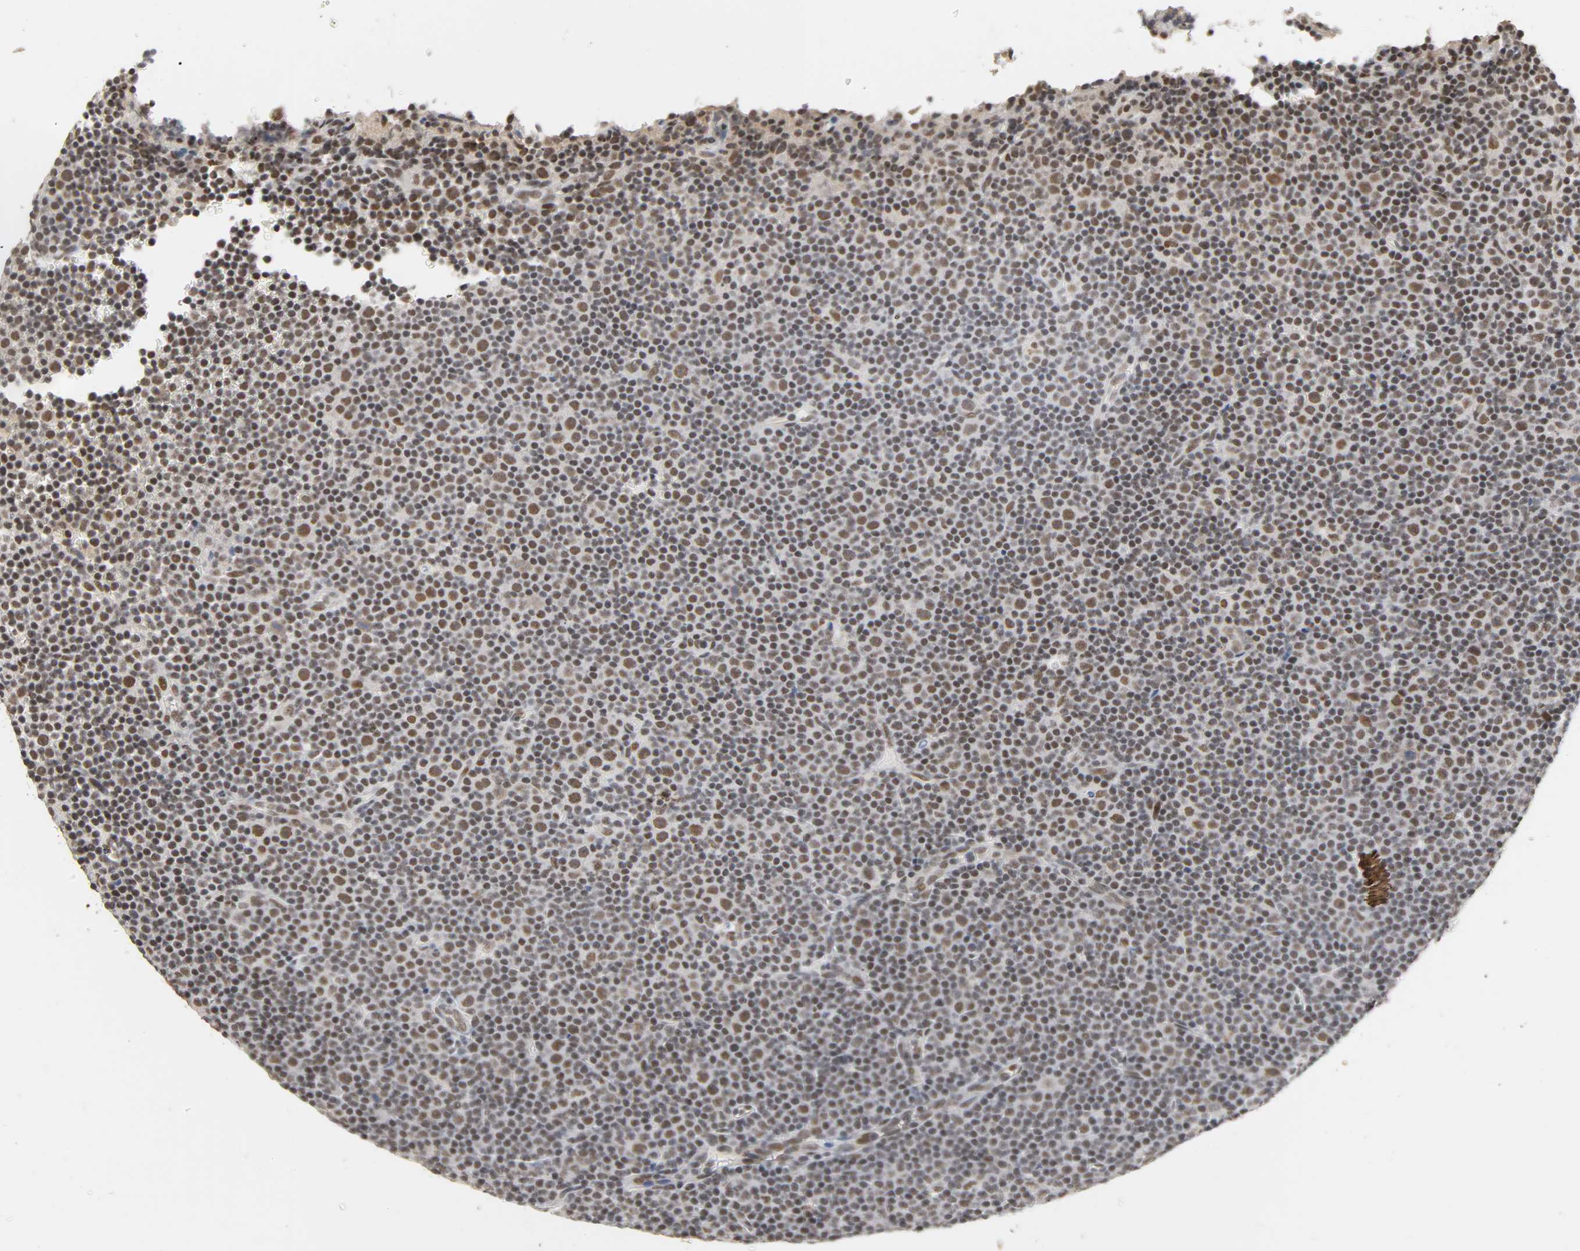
{"staining": {"intensity": "weak", "quantity": "25%-75%", "location": "nuclear"}, "tissue": "lymphoma", "cell_type": "Tumor cells", "image_type": "cancer", "snomed": [{"axis": "morphology", "description": "Malignant lymphoma, non-Hodgkin's type, Low grade"}, {"axis": "topography", "description": "Lymph node"}], "caption": "A brown stain highlights weak nuclear positivity of a protein in lymphoma tumor cells. (Brightfield microscopy of DAB IHC at high magnification).", "gene": "NCOA6", "patient": {"sex": "female", "age": 67}}